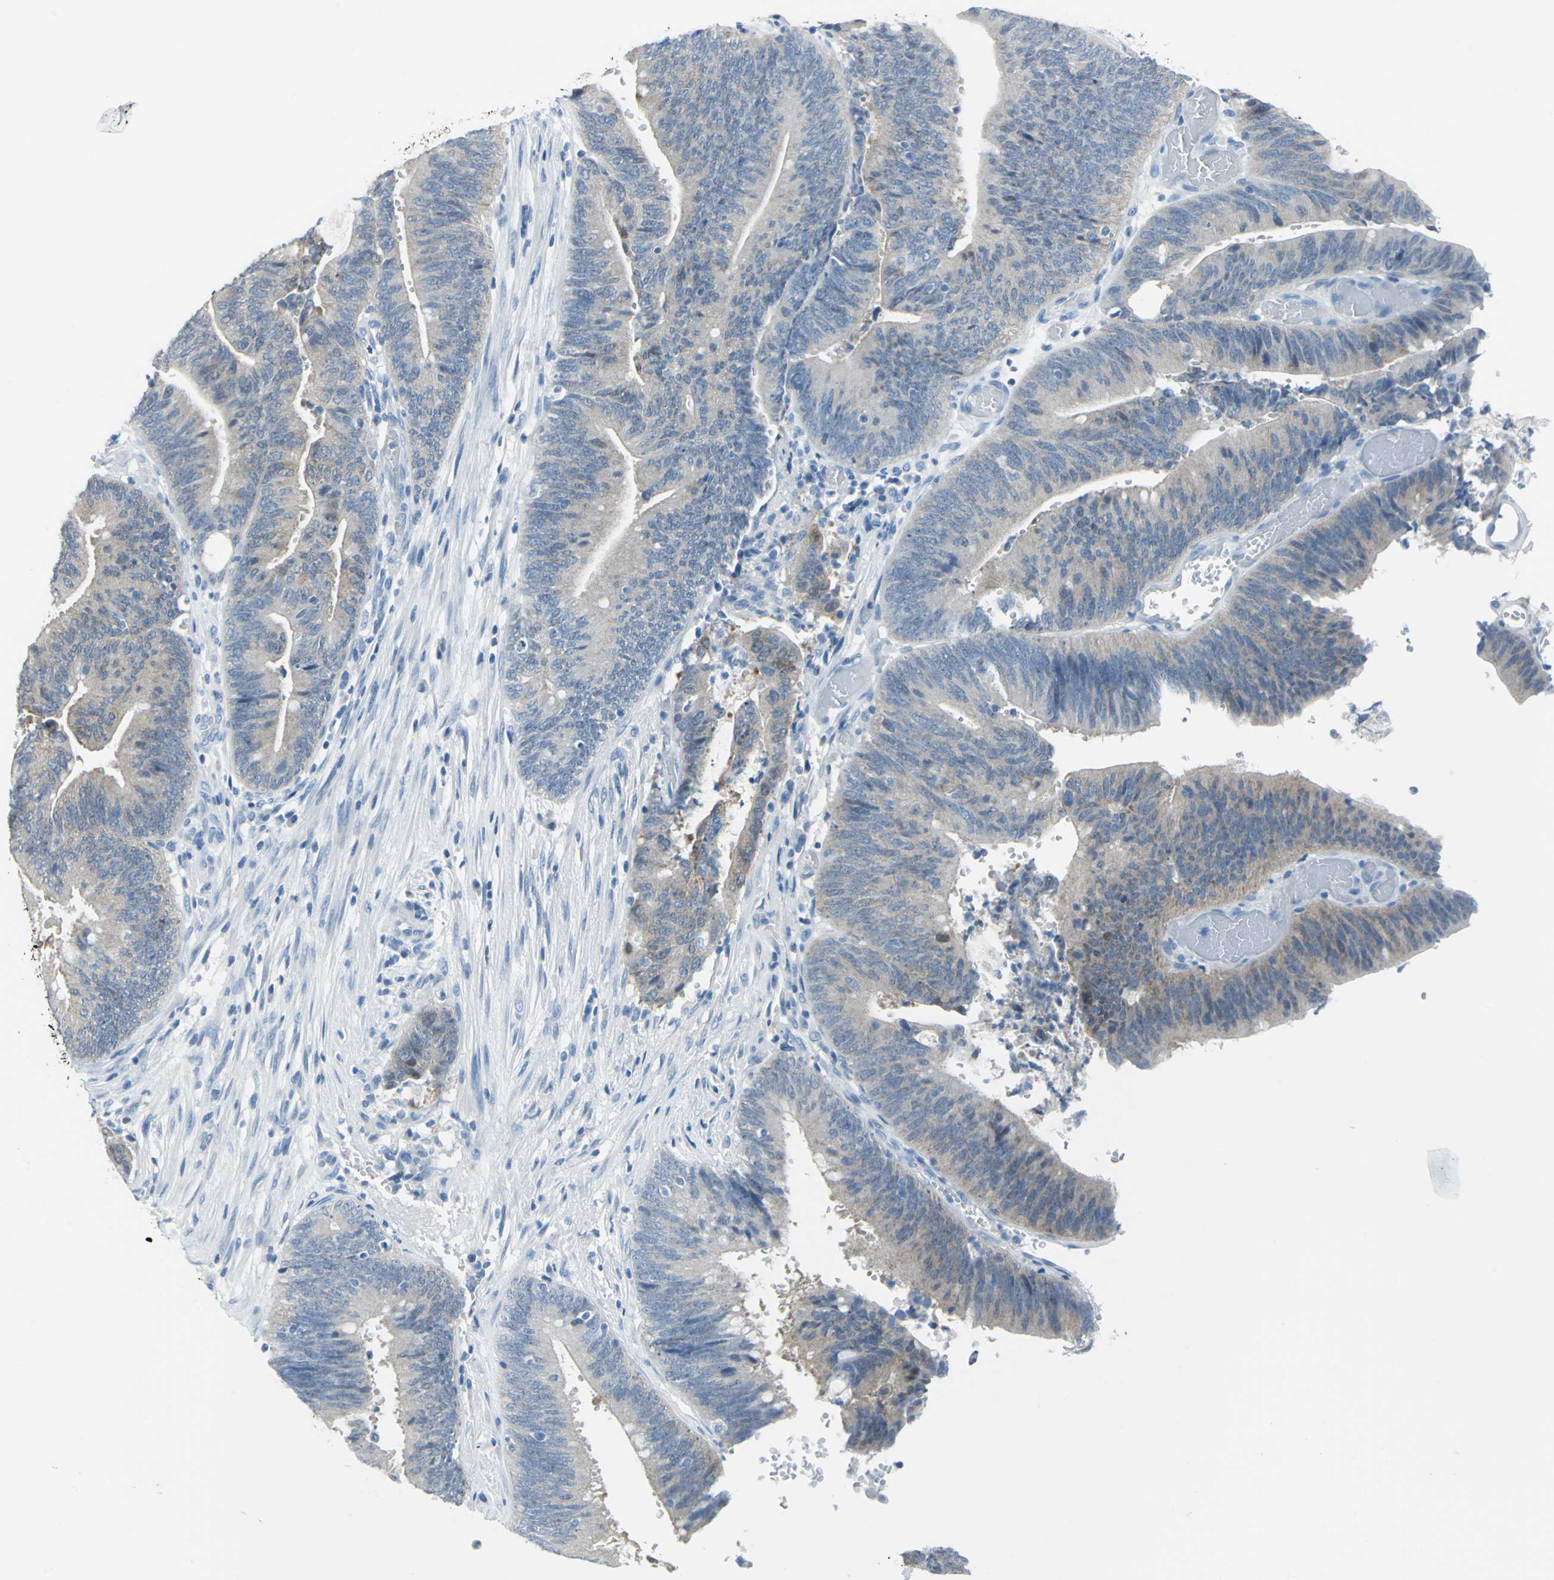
{"staining": {"intensity": "weak", "quantity": ">75%", "location": "cytoplasmic/membranous"}, "tissue": "colorectal cancer", "cell_type": "Tumor cells", "image_type": "cancer", "snomed": [{"axis": "morphology", "description": "Adenocarcinoma, NOS"}, {"axis": "topography", "description": "Rectum"}], "caption": "DAB immunohistochemical staining of human colorectal cancer (adenocarcinoma) reveals weak cytoplasmic/membranous protein positivity in approximately >75% of tumor cells.", "gene": "SFN", "patient": {"sex": "female", "age": 66}}